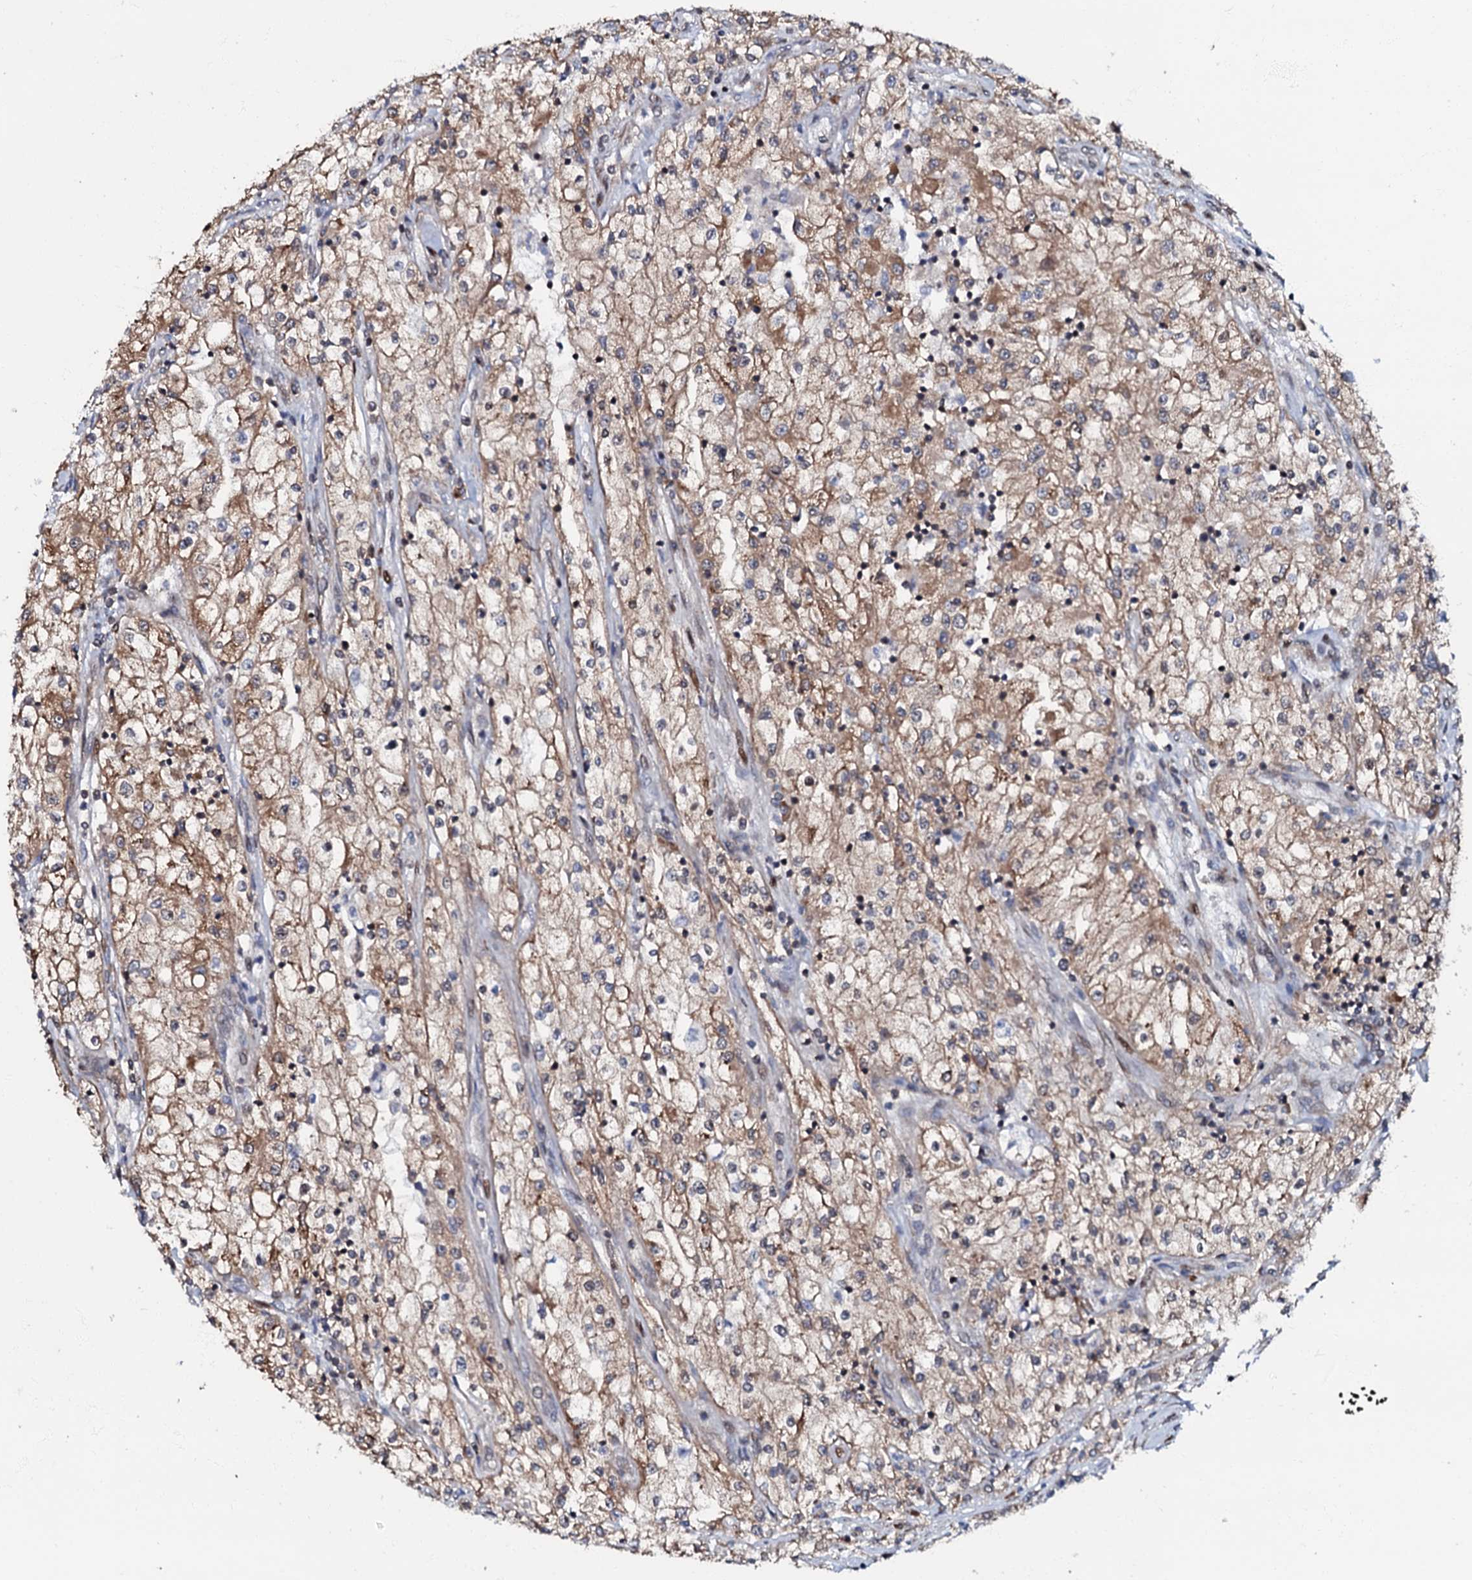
{"staining": {"intensity": "moderate", "quantity": "25%-75%", "location": "cytoplasmic/membranous"}, "tissue": "renal cancer", "cell_type": "Tumor cells", "image_type": "cancer", "snomed": [{"axis": "morphology", "description": "Adenocarcinoma, NOS"}, {"axis": "topography", "description": "Kidney"}], "caption": "Tumor cells demonstrate moderate cytoplasmic/membranous staining in approximately 25%-75% of cells in renal cancer (adenocarcinoma).", "gene": "OSBP", "patient": {"sex": "female", "age": 52}}